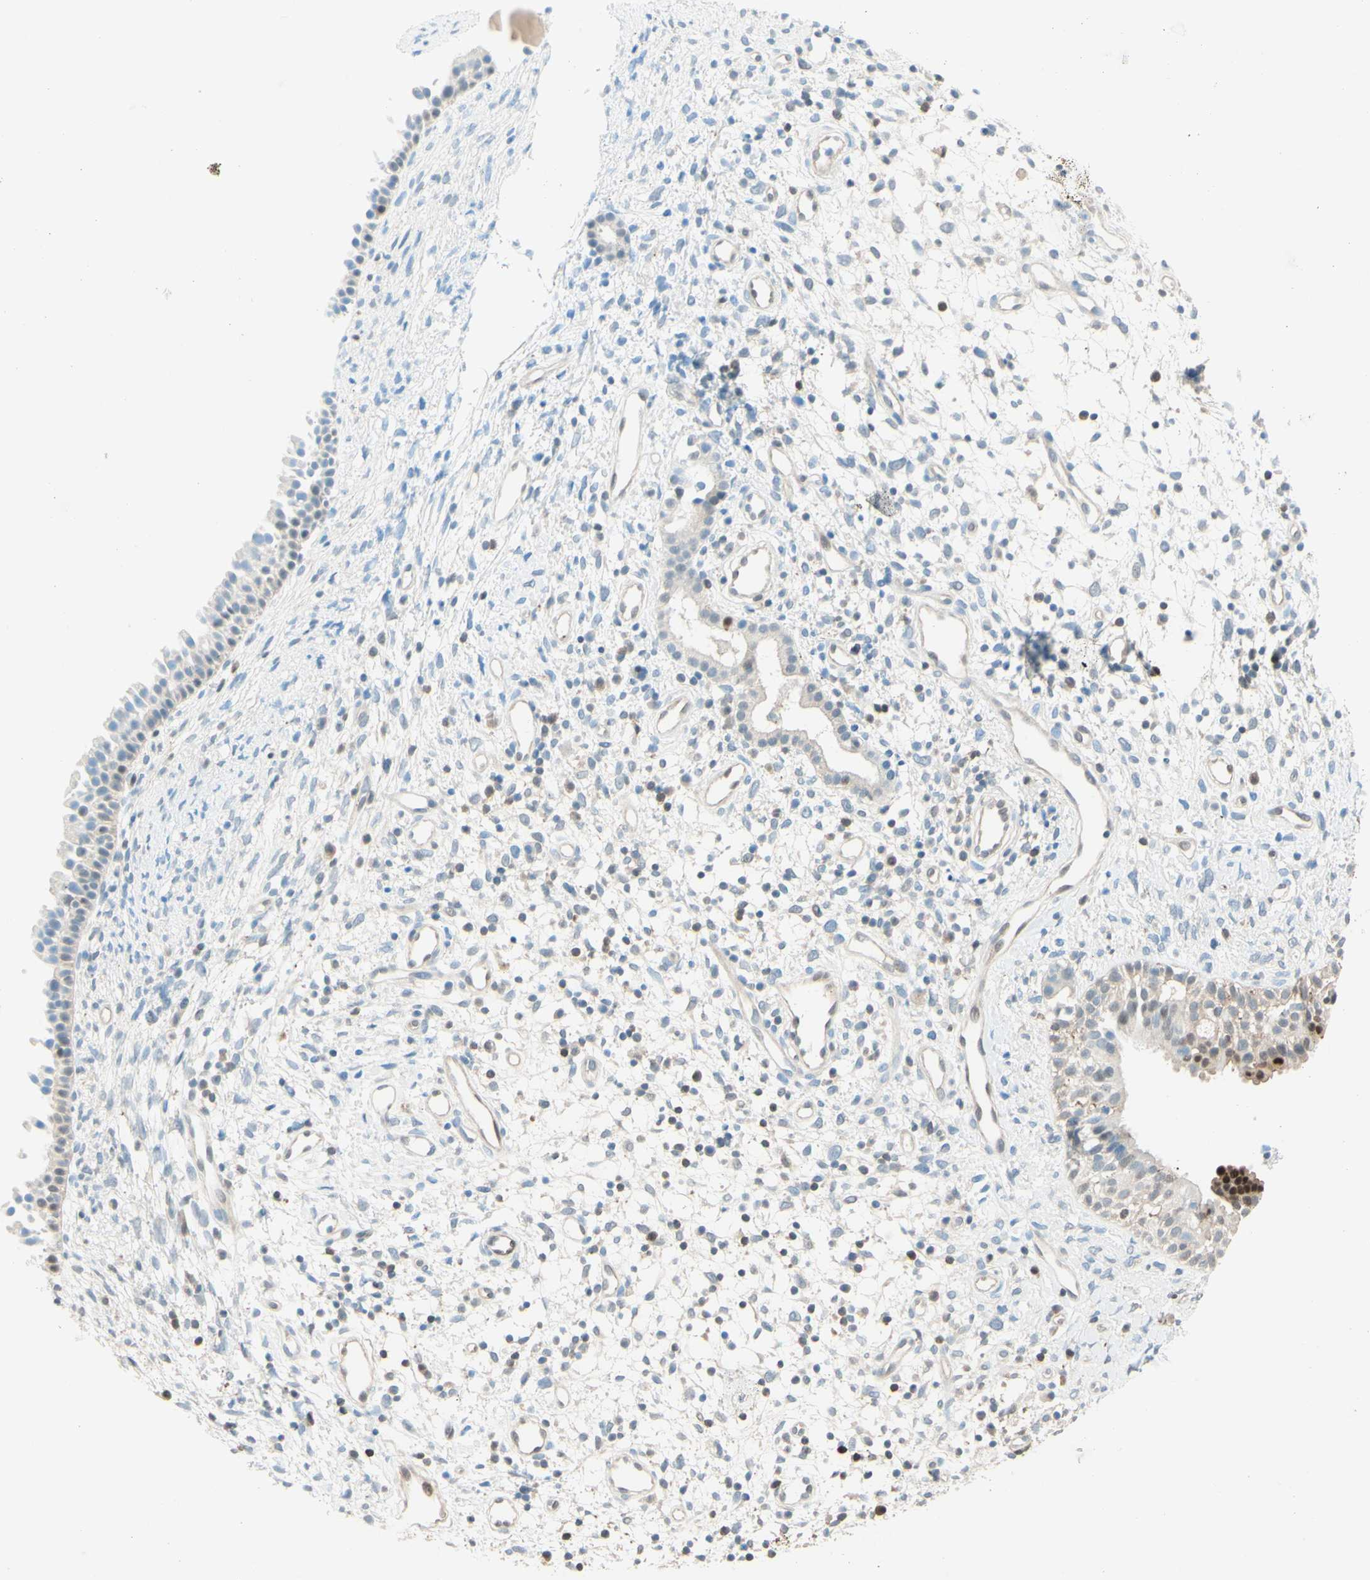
{"staining": {"intensity": "weak", "quantity": "<25%", "location": "cytoplasmic/membranous"}, "tissue": "nasopharynx", "cell_type": "Respiratory epithelial cells", "image_type": "normal", "snomed": [{"axis": "morphology", "description": "Normal tissue, NOS"}, {"axis": "topography", "description": "Nasopharynx"}], "caption": "Immunohistochemical staining of normal human nasopharynx exhibits no significant positivity in respiratory epithelial cells.", "gene": "UPK3B", "patient": {"sex": "male", "age": 22}}